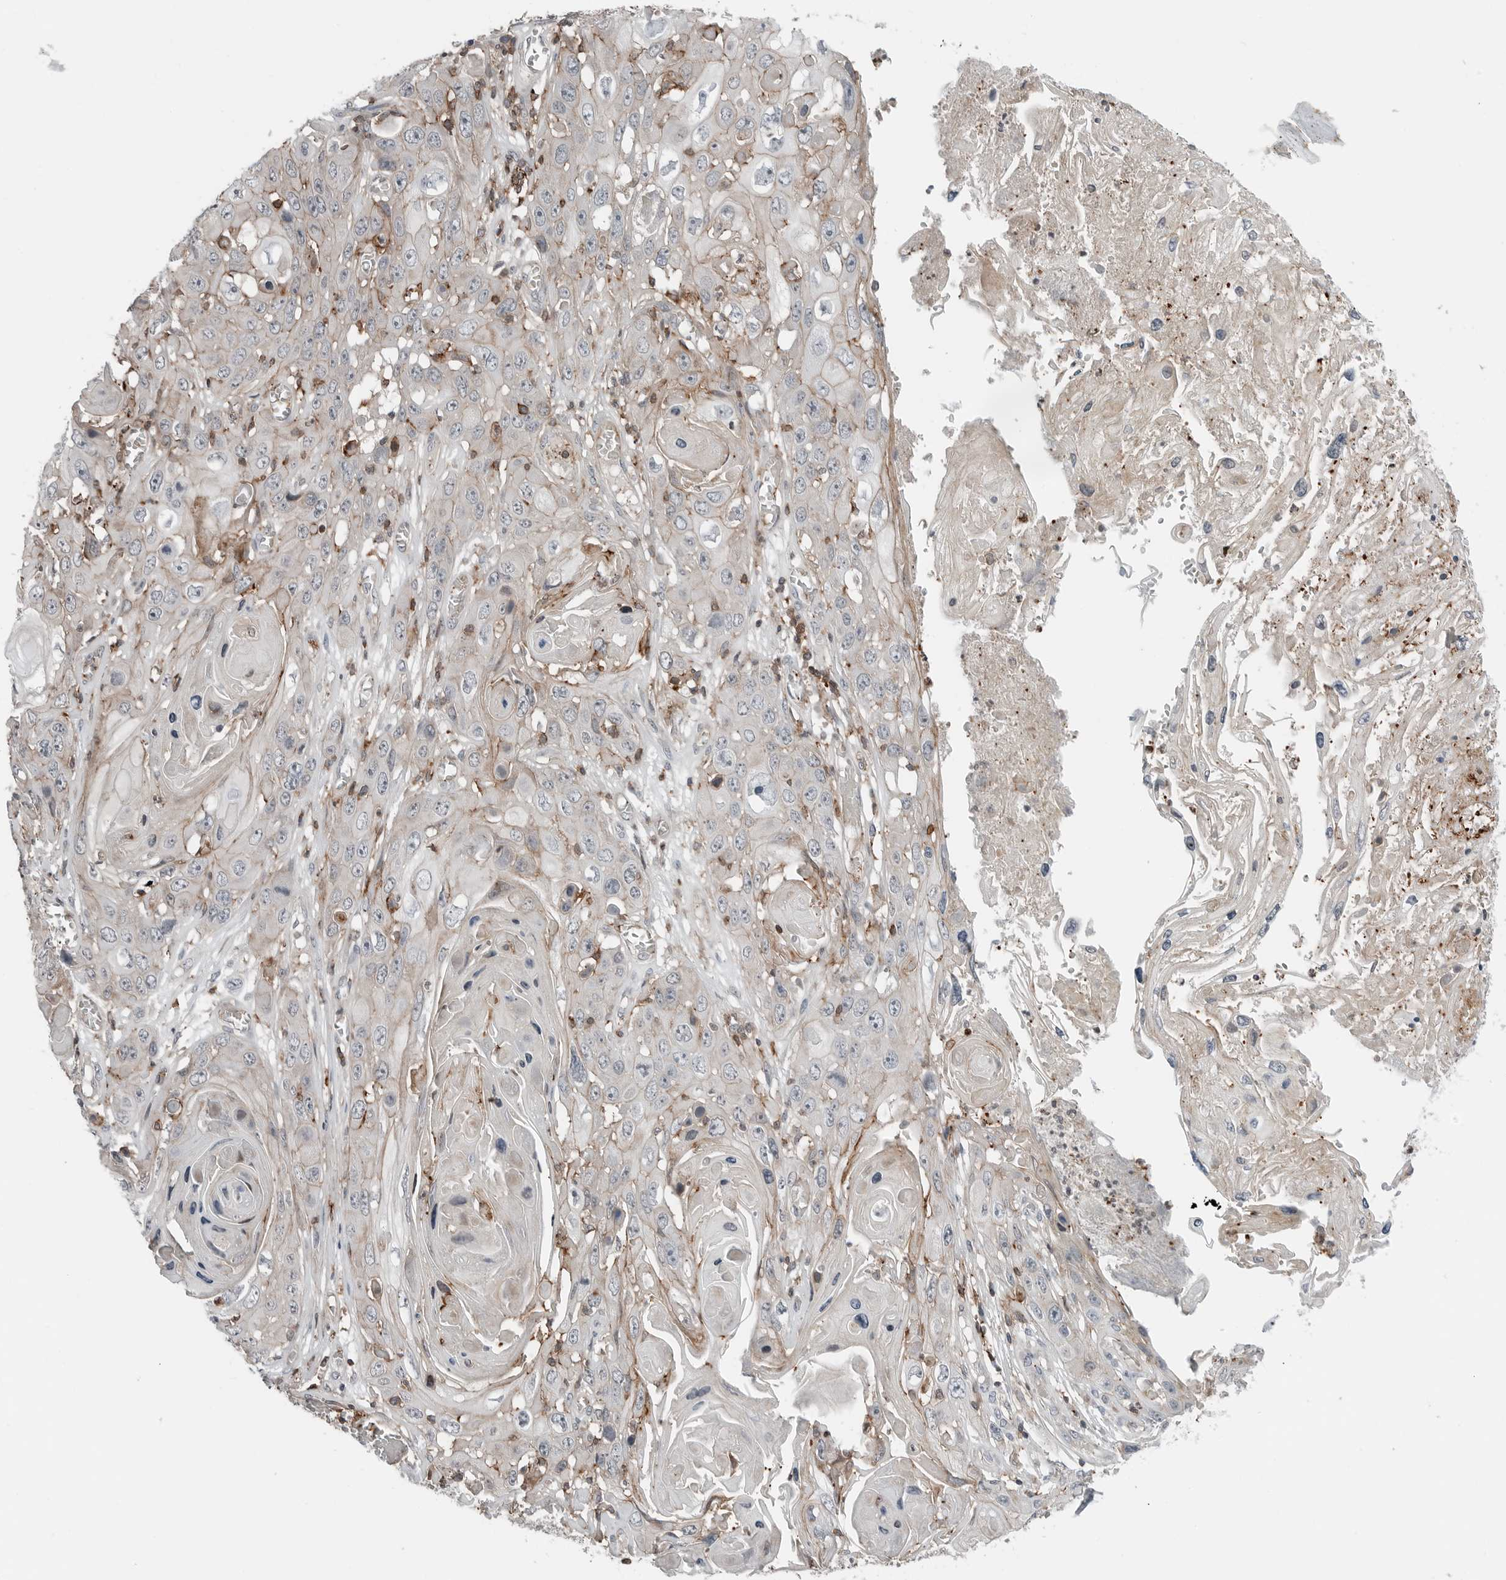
{"staining": {"intensity": "negative", "quantity": "none", "location": "none"}, "tissue": "skin cancer", "cell_type": "Tumor cells", "image_type": "cancer", "snomed": [{"axis": "morphology", "description": "Squamous cell carcinoma, NOS"}, {"axis": "topography", "description": "Skin"}], "caption": "DAB (3,3'-diaminobenzidine) immunohistochemical staining of human skin cancer (squamous cell carcinoma) exhibits no significant positivity in tumor cells.", "gene": "LEFTY2", "patient": {"sex": "male", "age": 55}}